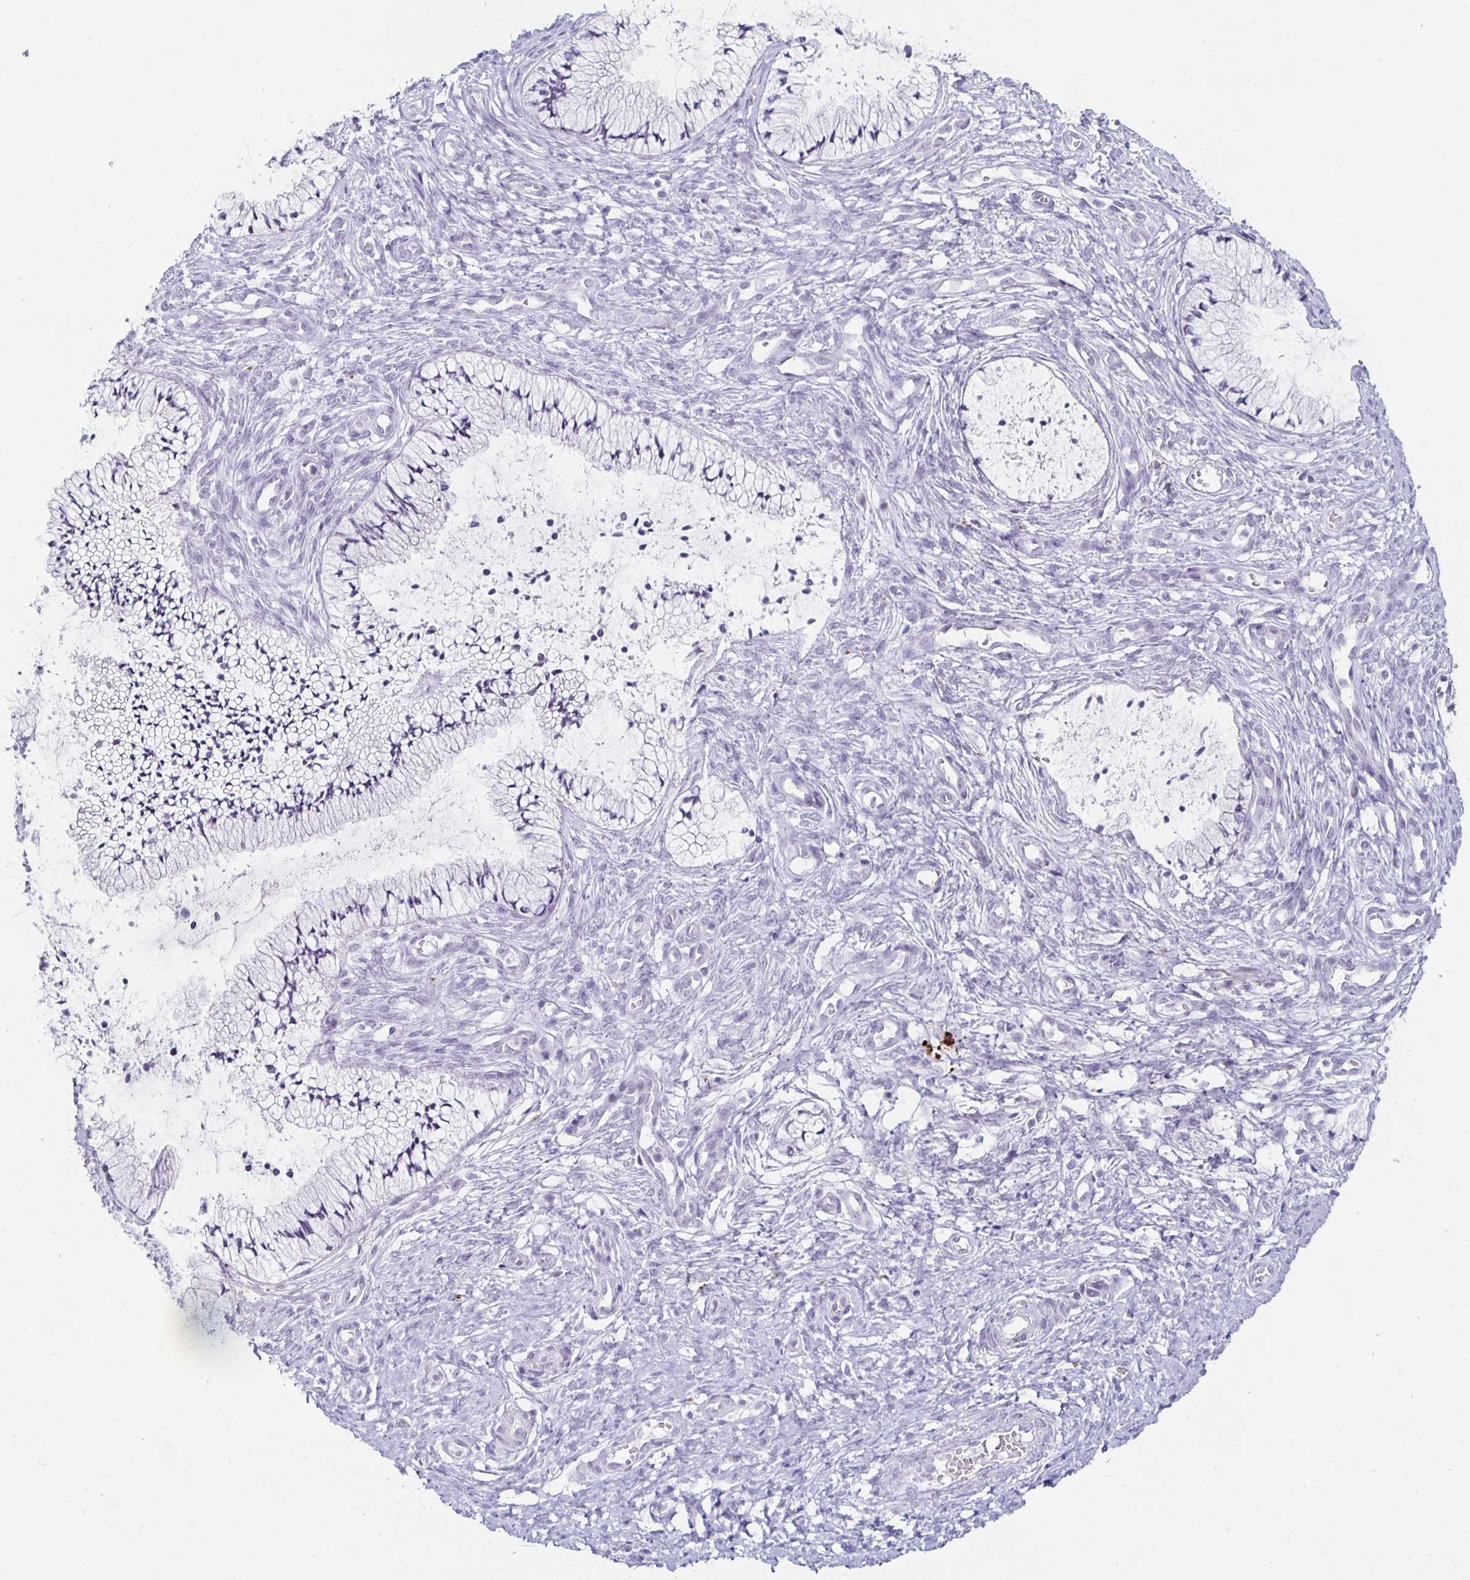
{"staining": {"intensity": "negative", "quantity": "none", "location": "none"}, "tissue": "cervix", "cell_type": "Glandular cells", "image_type": "normal", "snomed": [{"axis": "morphology", "description": "Normal tissue, NOS"}, {"axis": "topography", "description": "Cervix"}], "caption": "Immunohistochemistry (IHC) histopathology image of normal cervix: human cervix stained with DAB (3,3'-diaminobenzidine) displays no significant protein expression in glandular cells. (Immunohistochemistry (IHC), brightfield microscopy, high magnification).", "gene": "KCNQ2", "patient": {"sex": "female", "age": 37}}